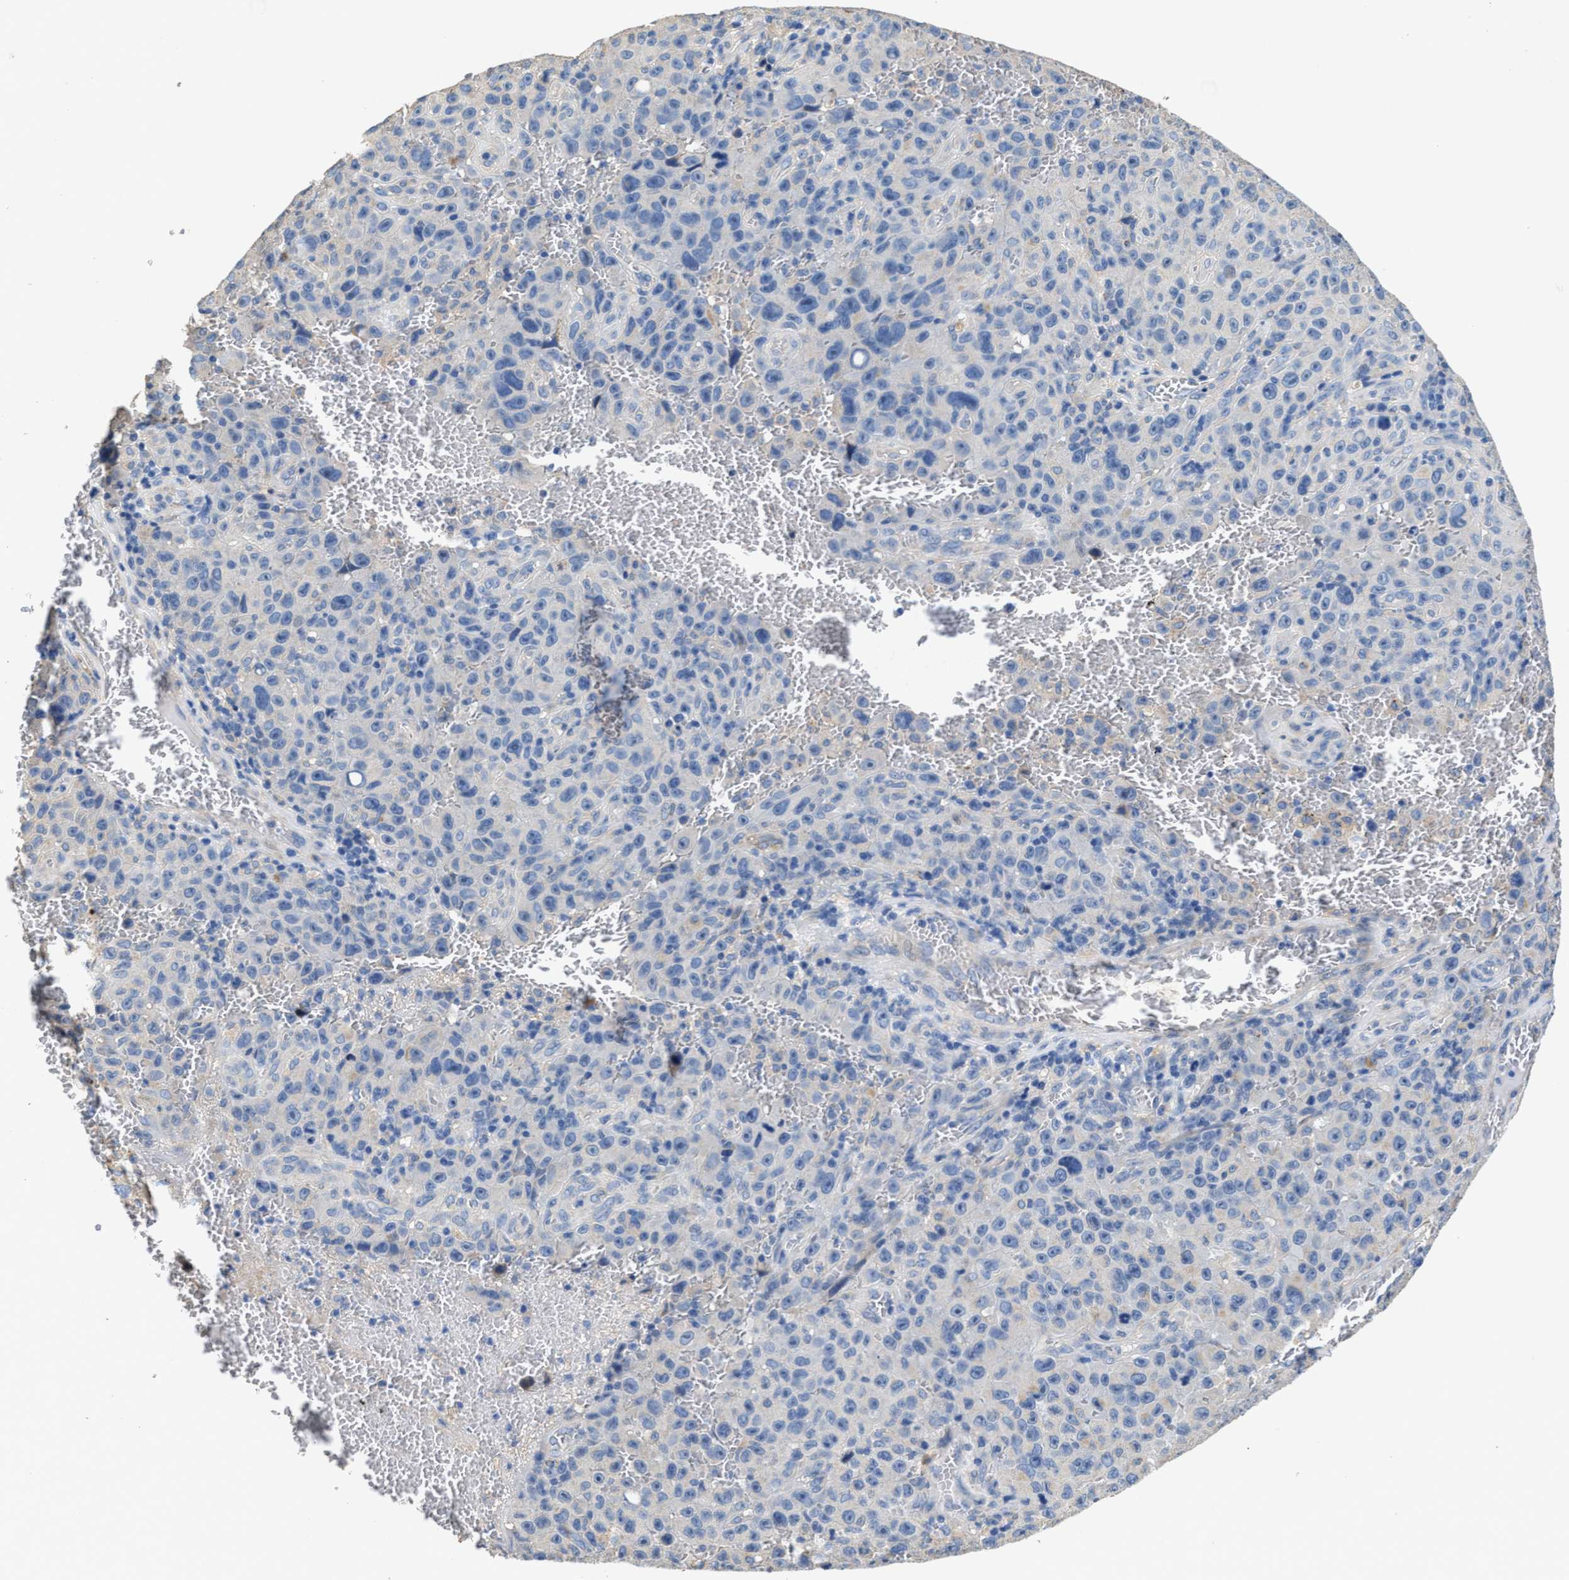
{"staining": {"intensity": "negative", "quantity": "none", "location": "none"}, "tissue": "melanoma", "cell_type": "Tumor cells", "image_type": "cancer", "snomed": [{"axis": "morphology", "description": "Malignant melanoma, NOS"}, {"axis": "topography", "description": "Skin"}], "caption": "Protein analysis of melanoma demonstrates no significant expression in tumor cells.", "gene": "PEG10", "patient": {"sex": "female", "age": 82}}